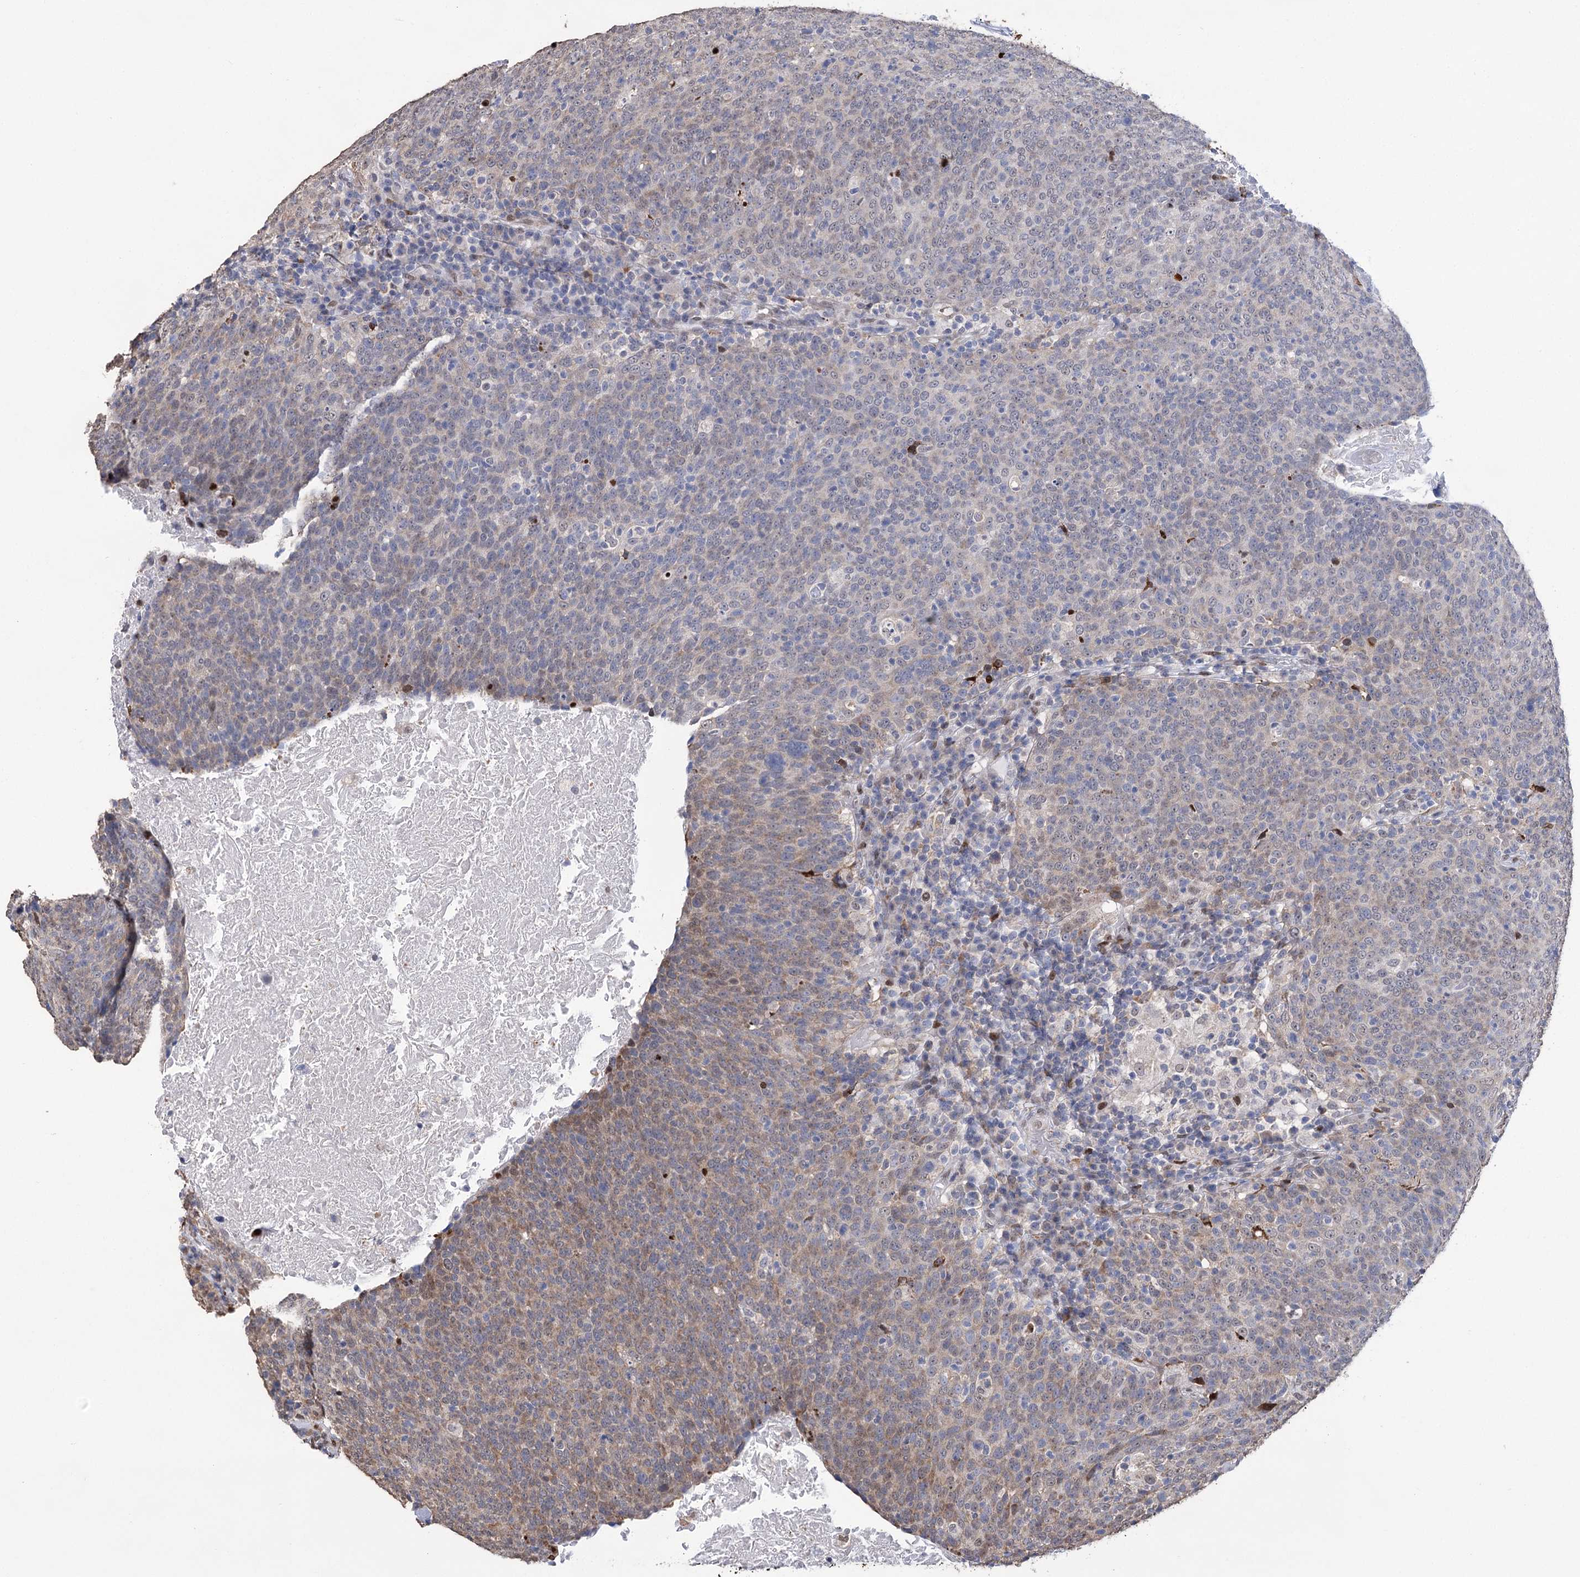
{"staining": {"intensity": "moderate", "quantity": ">75%", "location": "cytoplasmic/membranous"}, "tissue": "head and neck cancer", "cell_type": "Tumor cells", "image_type": "cancer", "snomed": [{"axis": "morphology", "description": "Squamous cell carcinoma, NOS"}, {"axis": "morphology", "description": "Squamous cell carcinoma, metastatic, NOS"}, {"axis": "topography", "description": "Lymph node"}, {"axis": "topography", "description": "Head-Neck"}], "caption": "Head and neck metastatic squamous cell carcinoma stained with immunohistochemistry (IHC) demonstrates moderate cytoplasmic/membranous staining in about >75% of tumor cells.", "gene": "NFU1", "patient": {"sex": "male", "age": 62}}